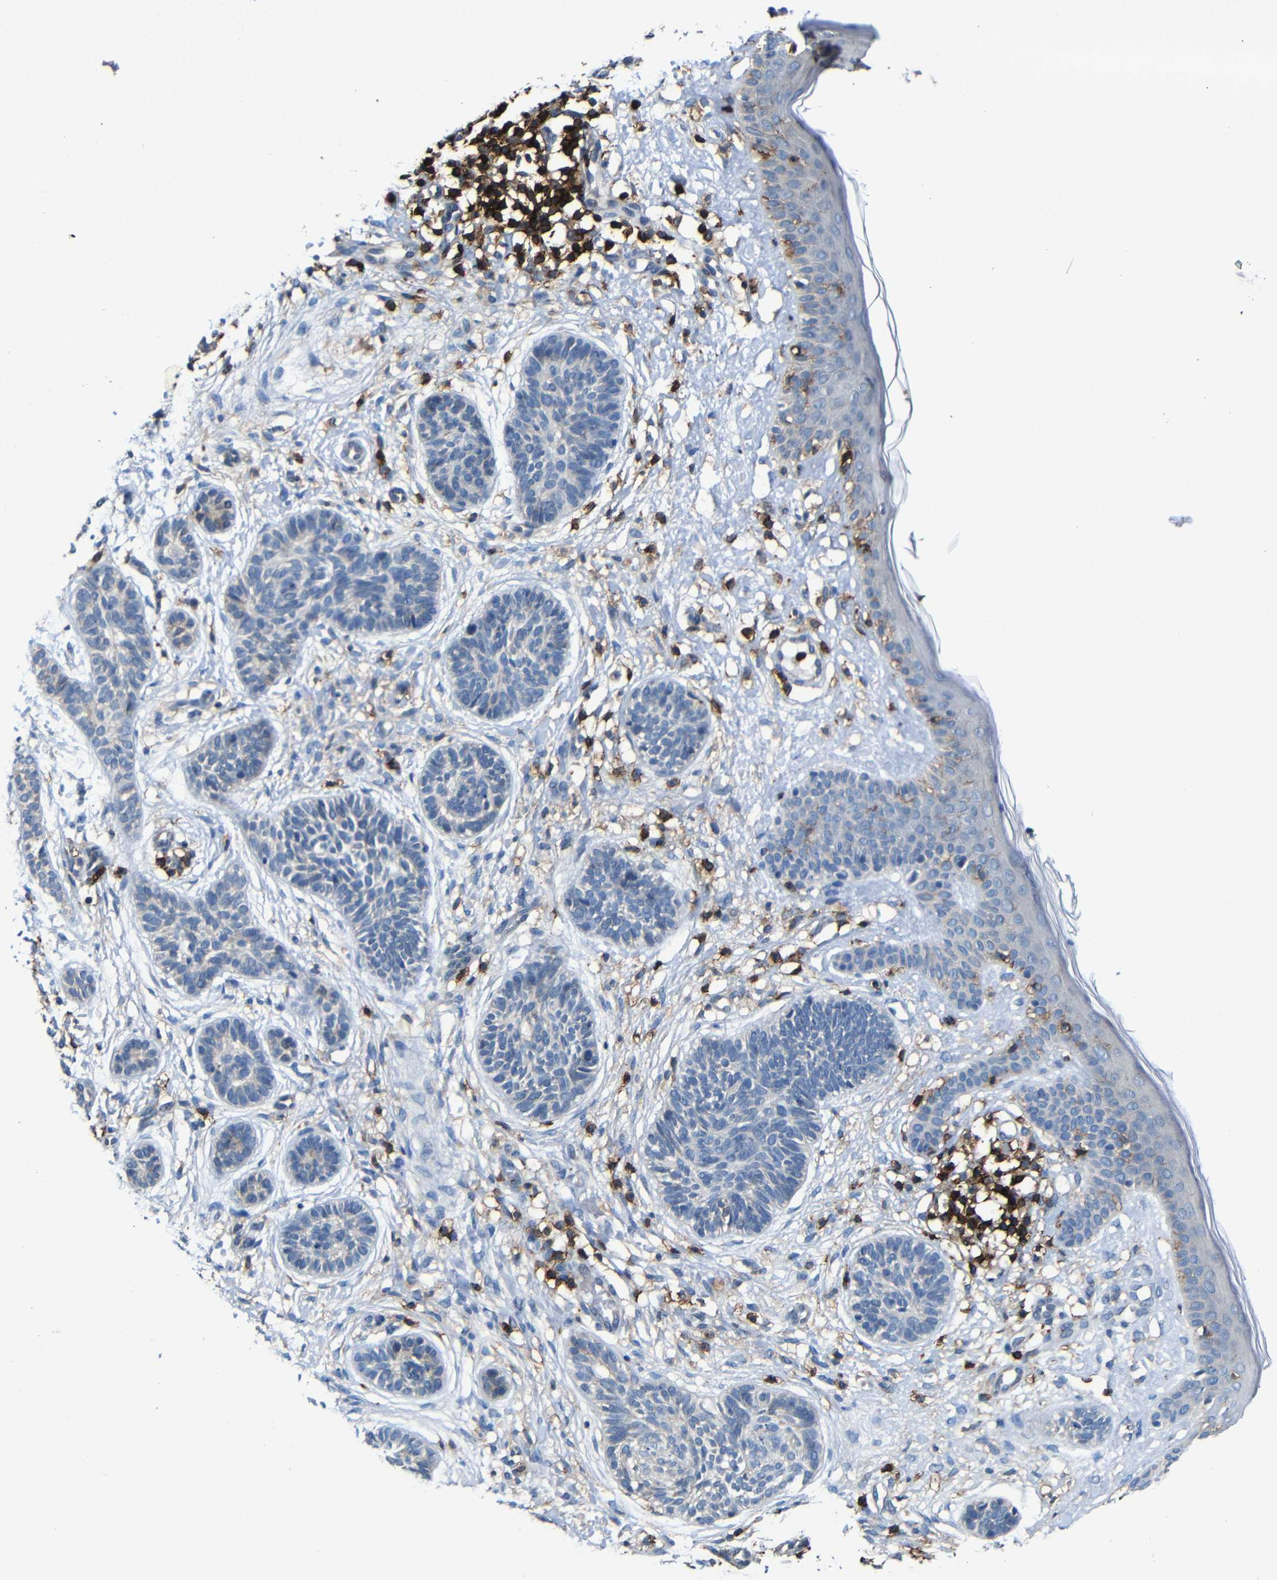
{"staining": {"intensity": "negative", "quantity": "none", "location": "none"}, "tissue": "skin cancer", "cell_type": "Tumor cells", "image_type": "cancer", "snomed": [{"axis": "morphology", "description": "Normal tissue, NOS"}, {"axis": "morphology", "description": "Basal cell carcinoma"}, {"axis": "topography", "description": "Skin"}], "caption": "Immunohistochemical staining of skin cancer (basal cell carcinoma) exhibits no significant expression in tumor cells.", "gene": "P2RY12", "patient": {"sex": "male", "age": 63}}